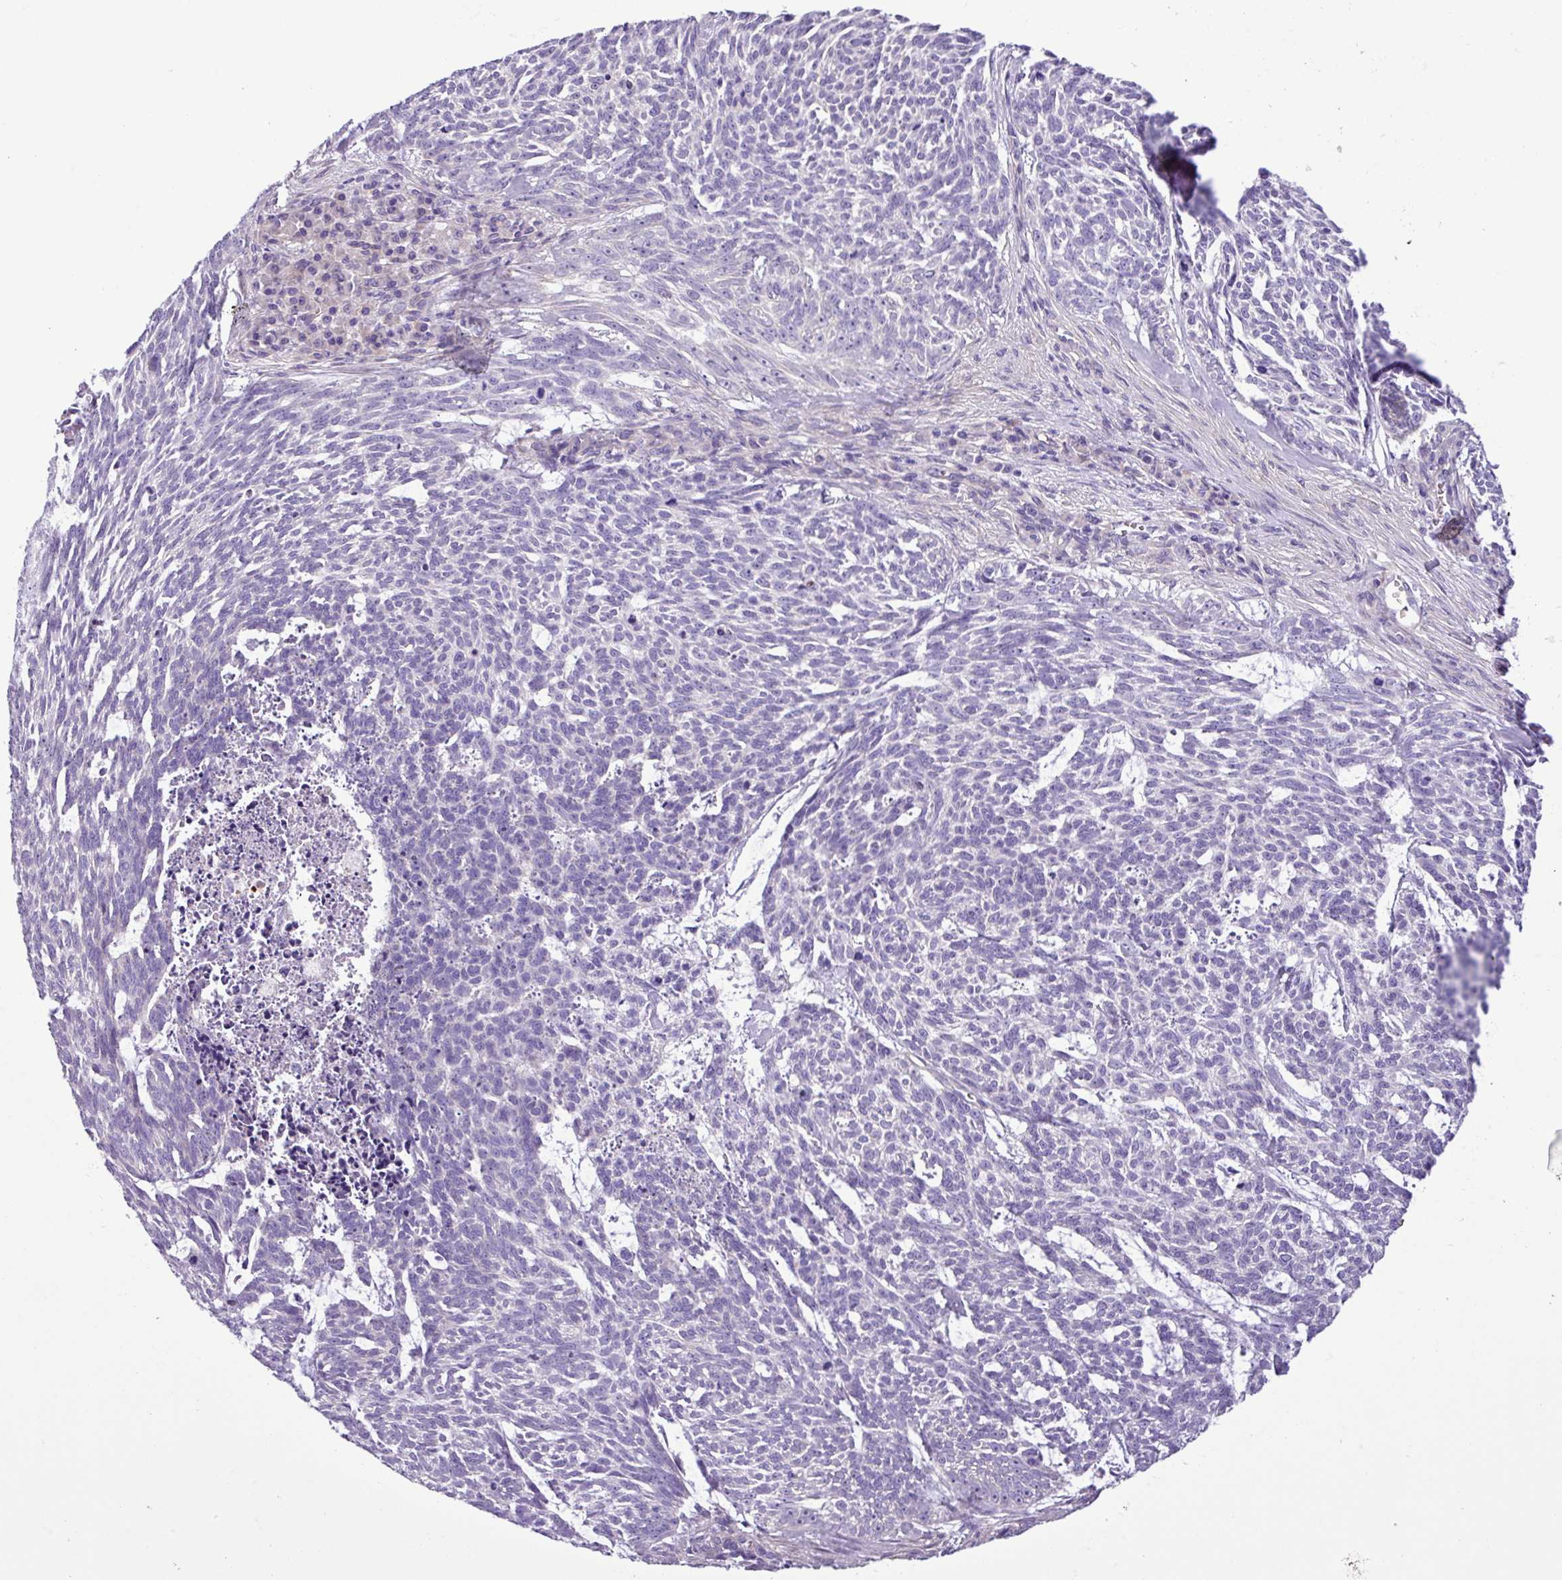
{"staining": {"intensity": "negative", "quantity": "none", "location": "none"}, "tissue": "skin cancer", "cell_type": "Tumor cells", "image_type": "cancer", "snomed": [{"axis": "morphology", "description": "Basal cell carcinoma"}, {"axis": "topography", "description": "Skin"}], "caption": "IHC photomicrograph of neoplastic tissue: human skin cancer stained with DAB exhibits no significant protein expression in tumor cells.", "gene": "C11orf91", "patient": {"sex": "female", "age": 93}}